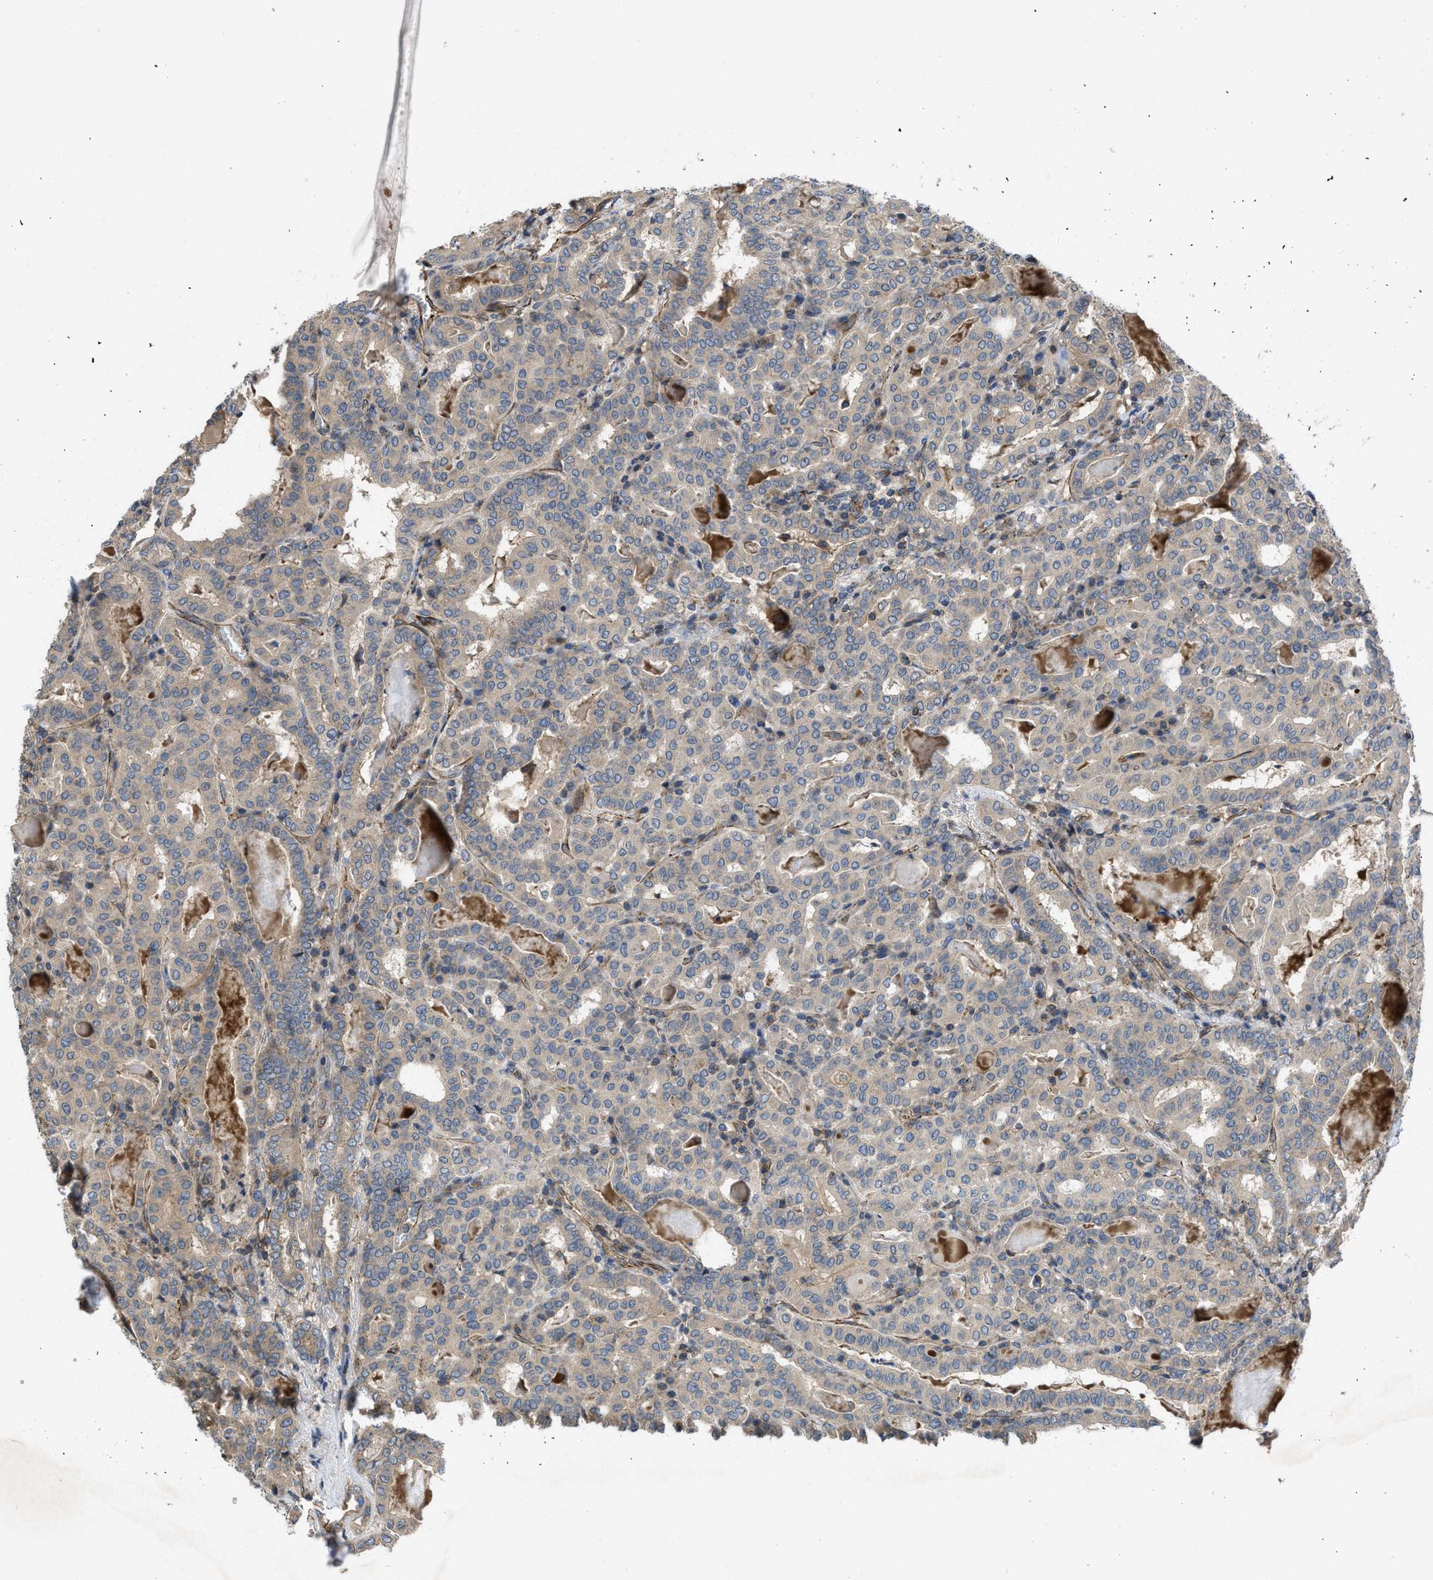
{"staining": {"intensity": "weak", "quantity": "25%-75%", "location": "cytoplasmic/membranous"}, "tissue": "thyroid cancer", "cell_type": "Tumor cells", "image_type": "cancer", "snomed": [{"axis": "morphology", "description": "Papillary adenocarcinoma, NOS"}, {"axis": "topography", "description": "Thyroid gland"}], "caption": "This histopathology image exhibits IHC staining of thyroid papillary adenocarcinoma, with low weak cytoplasmic/membranous positivity in about 25%-75% of tumor cells.", "gene": "GPATCH2L", "patient": {"sex": "female", "age": 42}}